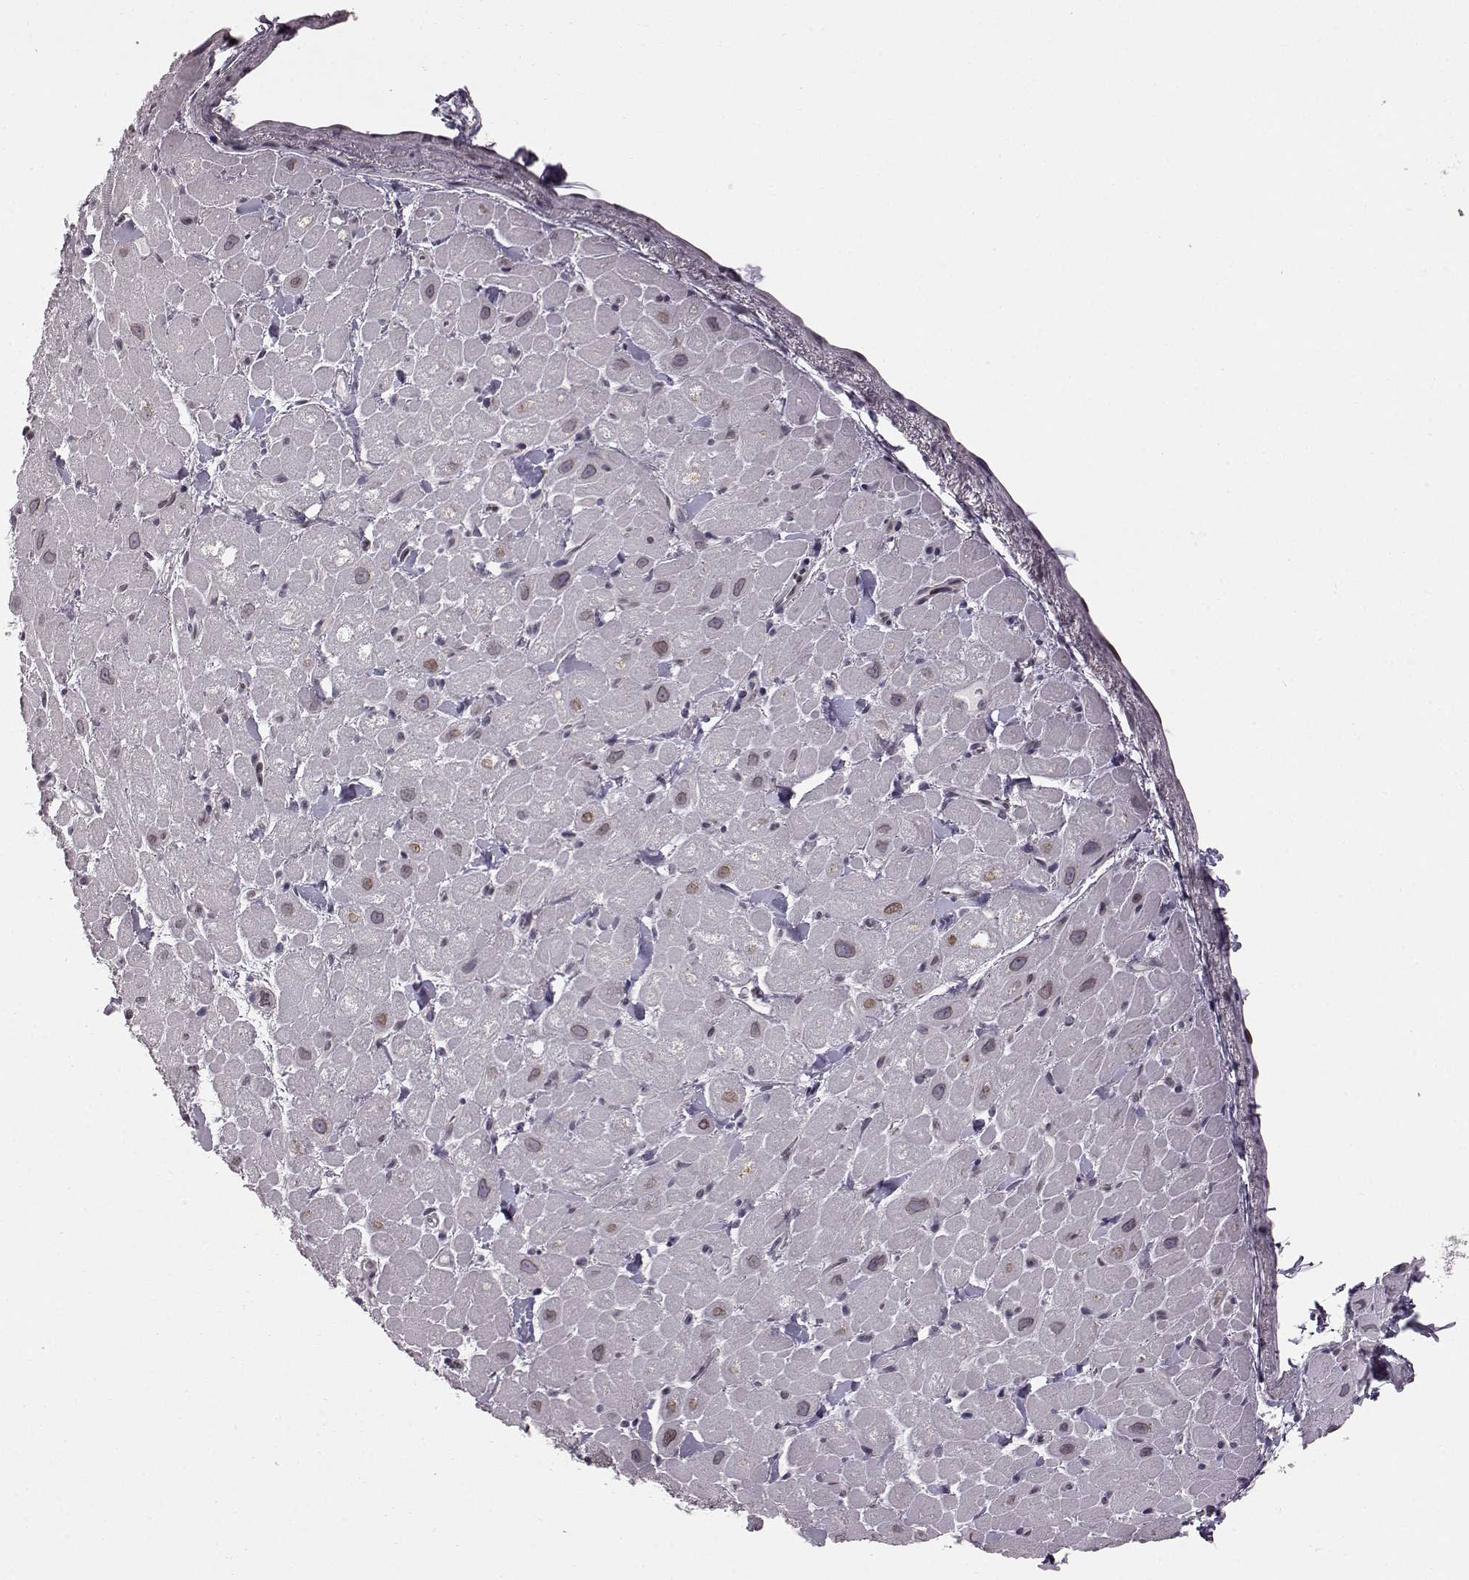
{"staining": {"intensity": "negative", "quantity": "none", "location": "none"}, "tissue": "heart muscle", "cell_type": "Cardiomyocytes", "image_type": "normal", "snomed": [{"axis": "morphology", "description": "Normal tissue, NOS"}, {"axis": "topography", "description": "Heart"}], "caption": "Benign heart muscle was stained to show a protein in brown. There is no significant staining in cardiomyocytes.", "gene": "TCHHL1", "patient": {"sex": "male", "age": 60}}